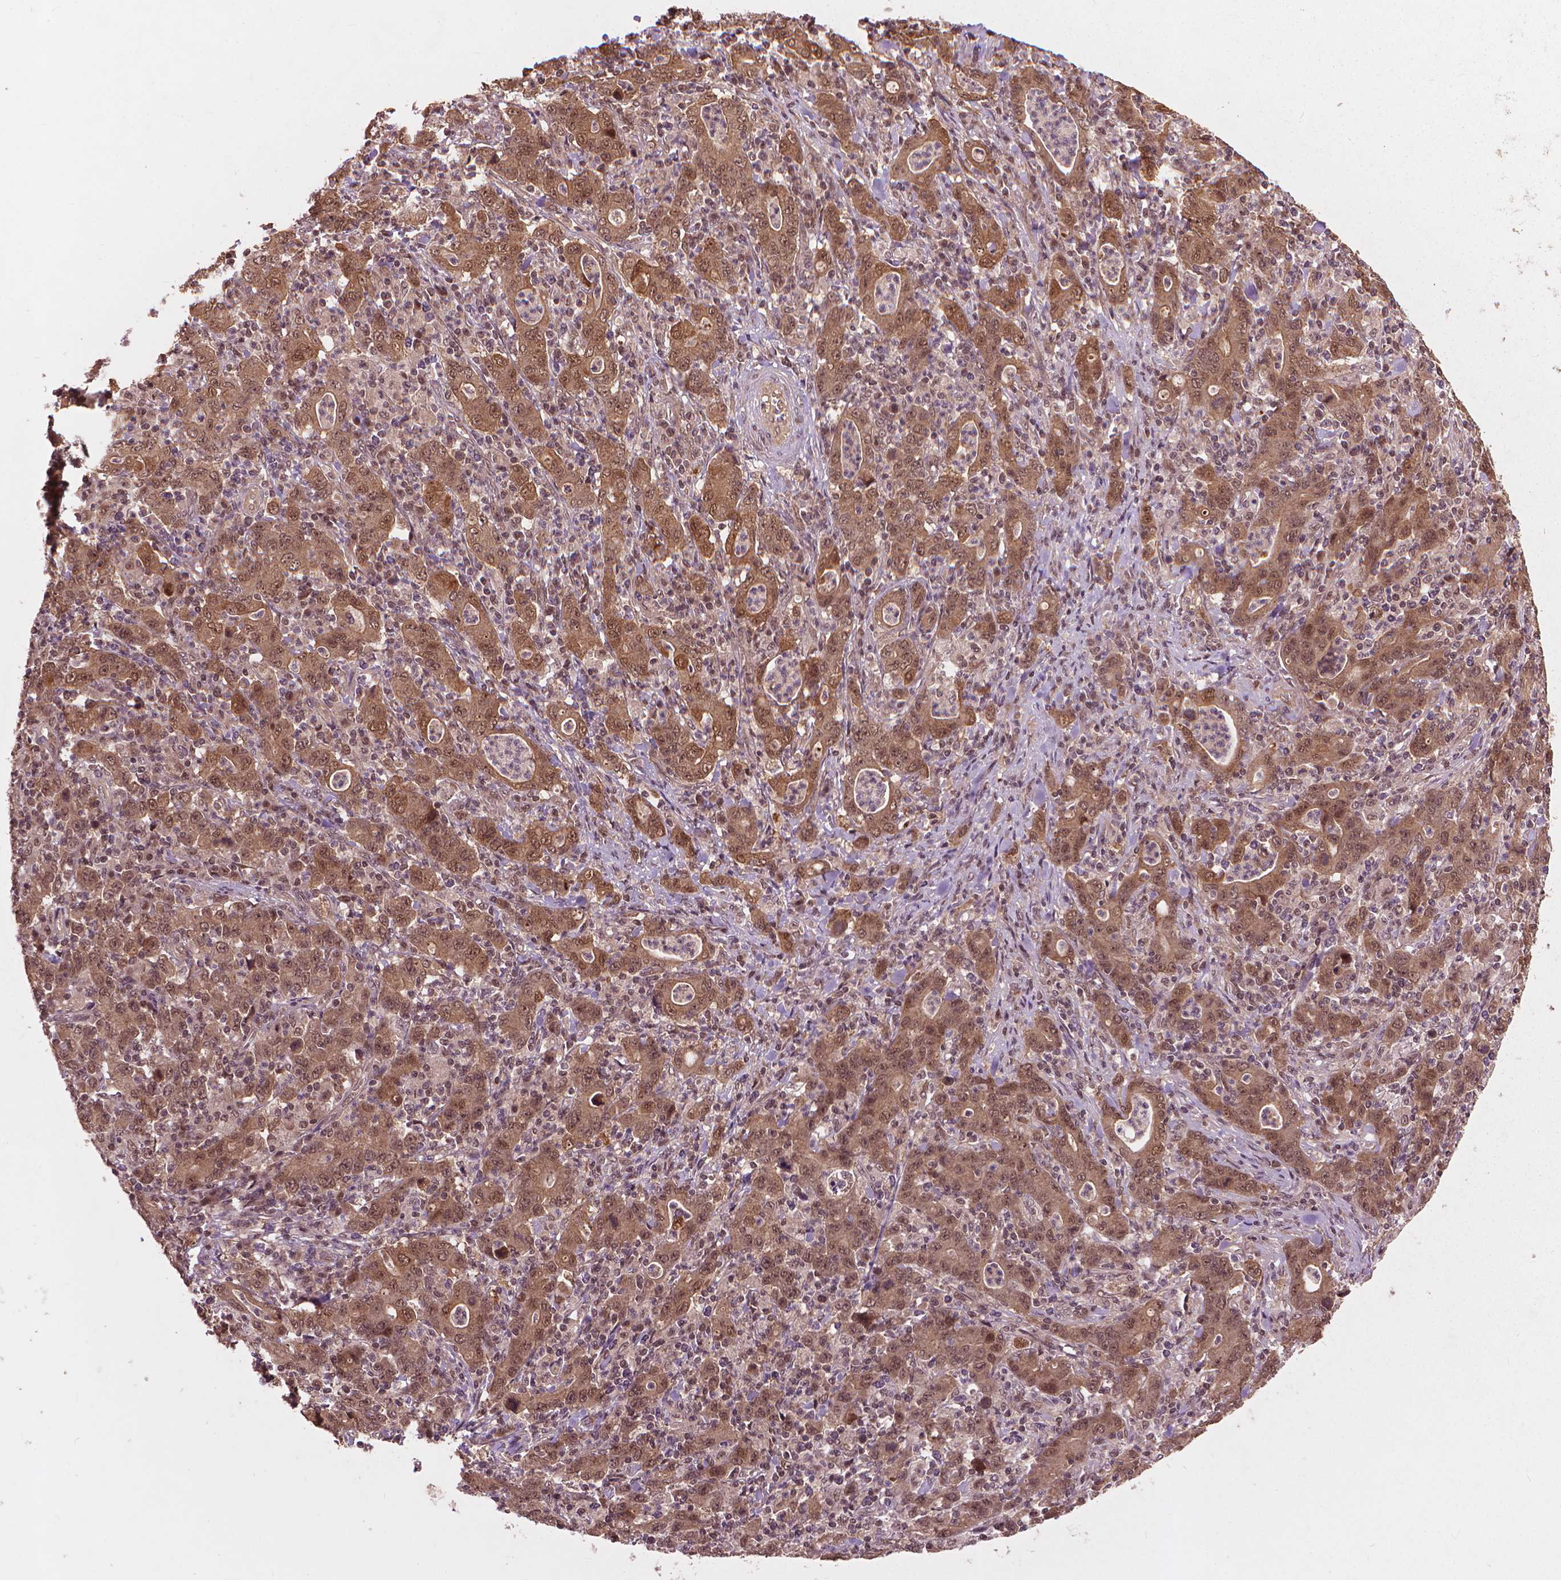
{"staining": {"intensity": "moderate", "quantity": ">75%", "location": "cytoplasmic/membranous,nuclear"}, "tissue": "stomach cancer", "cell_type": "Tumor cells", "image_type": "cancer", "snomed": [{"axis": "morphology", "description": "Adenocarcinoma, NOS"}, {"axis": "topography", "description": "Stomach, upper"}], "caption": "Stomach cancer (adenocarcinoma) stained with a brown dye reveals moderate cytoplasmic/membranous and nuclear positive staining in approximately >75% of tumor cells.", "gene": "SSU72", "patient": {"sex": "male", "age": 69}}